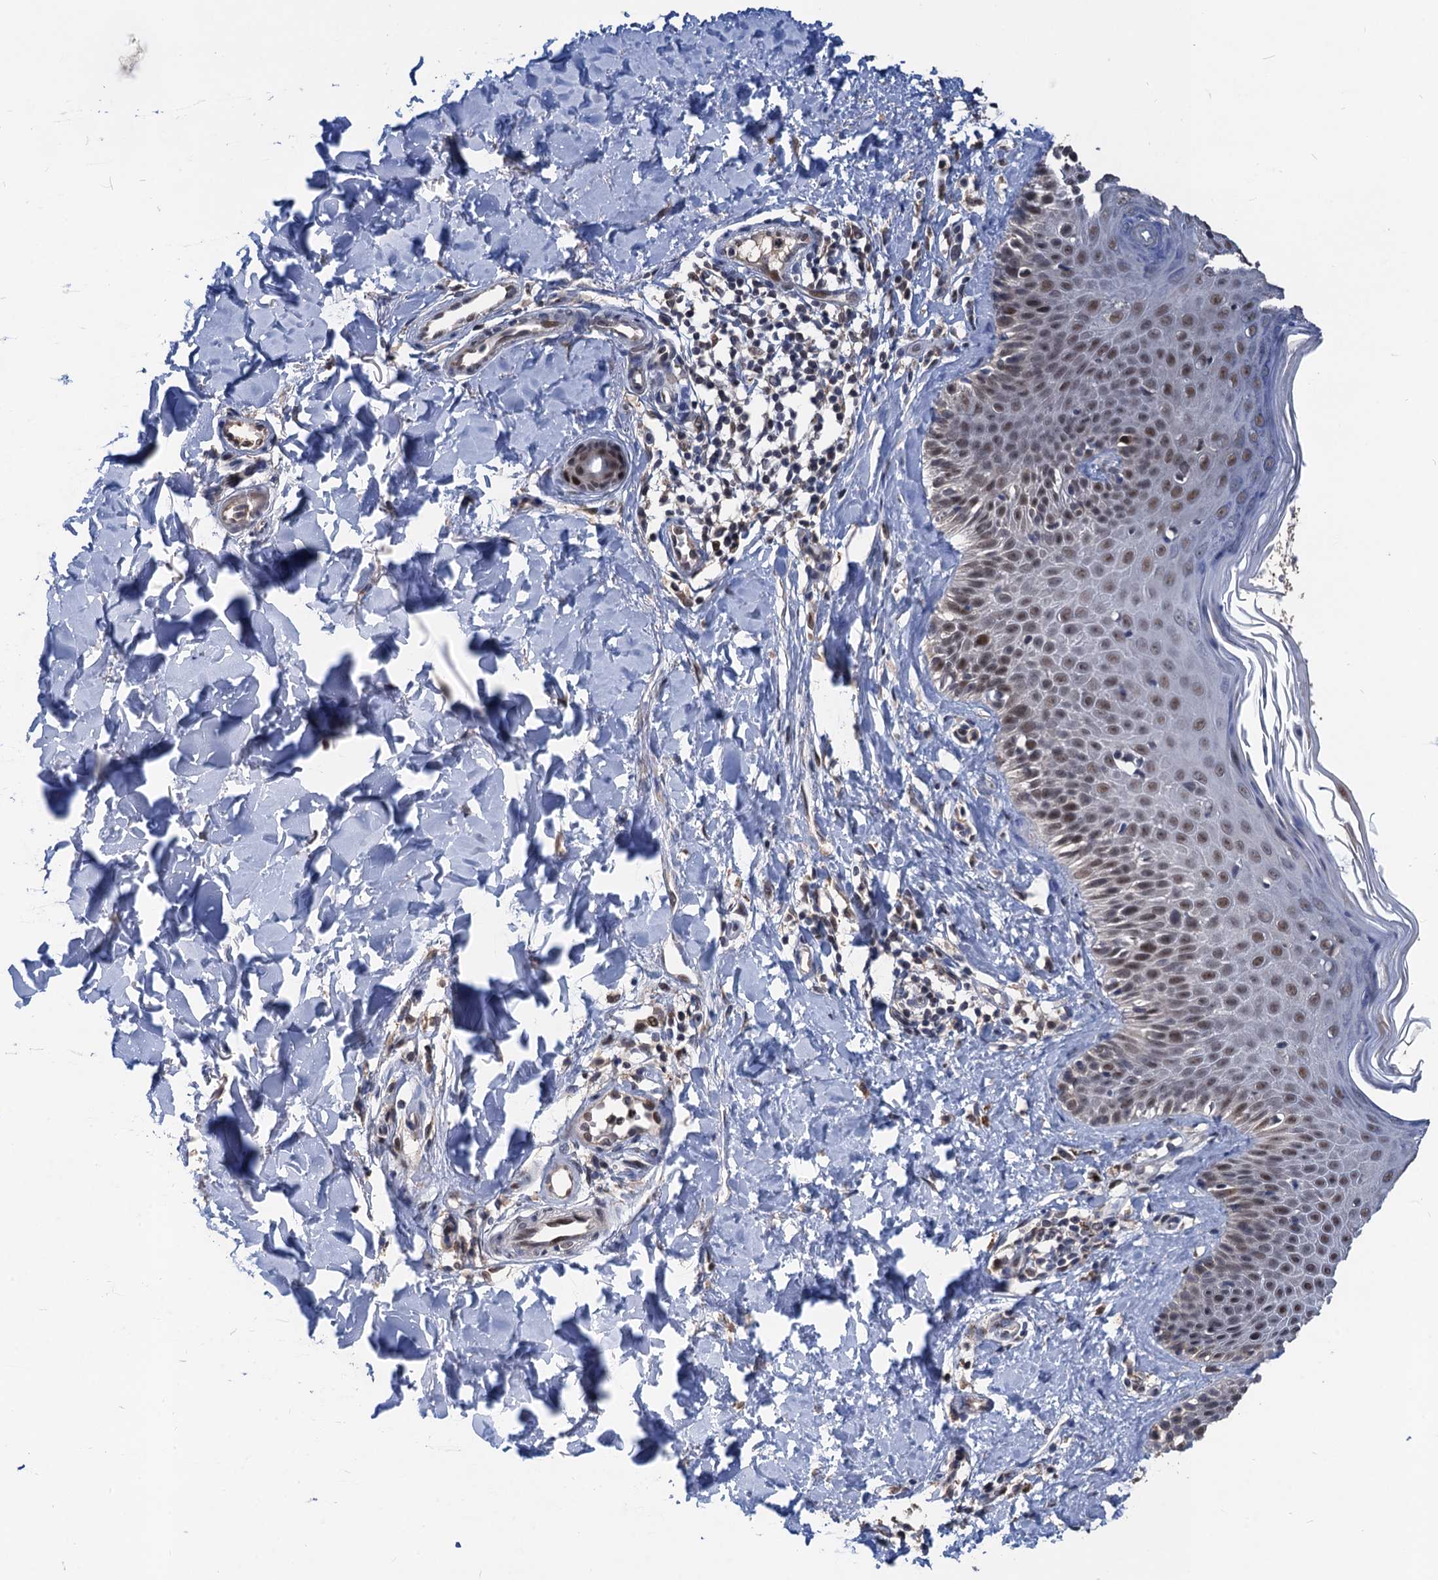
{"staining": {"intensity": "weak", "quantity": "25%-75%", "location": "cytoplasmic/membranous,nuclear"}, "tissue": "skin", "cell_type": "Fibroblasts", "image_type": "normal", "snomed": [{"axis": "morphology", "description": "Normal tissue, NOS"}, {"axis": "topography", "description": "Skin"}], "caption": "Approximately 25%-75% of fibroblasts in benign skin show weak cytoplasmic/membranous,nuclear protein expression as visualized by brown immunohistochemical staining.", "gene": "TSEN34", "patient": {"sex": "male", "age": 52}}